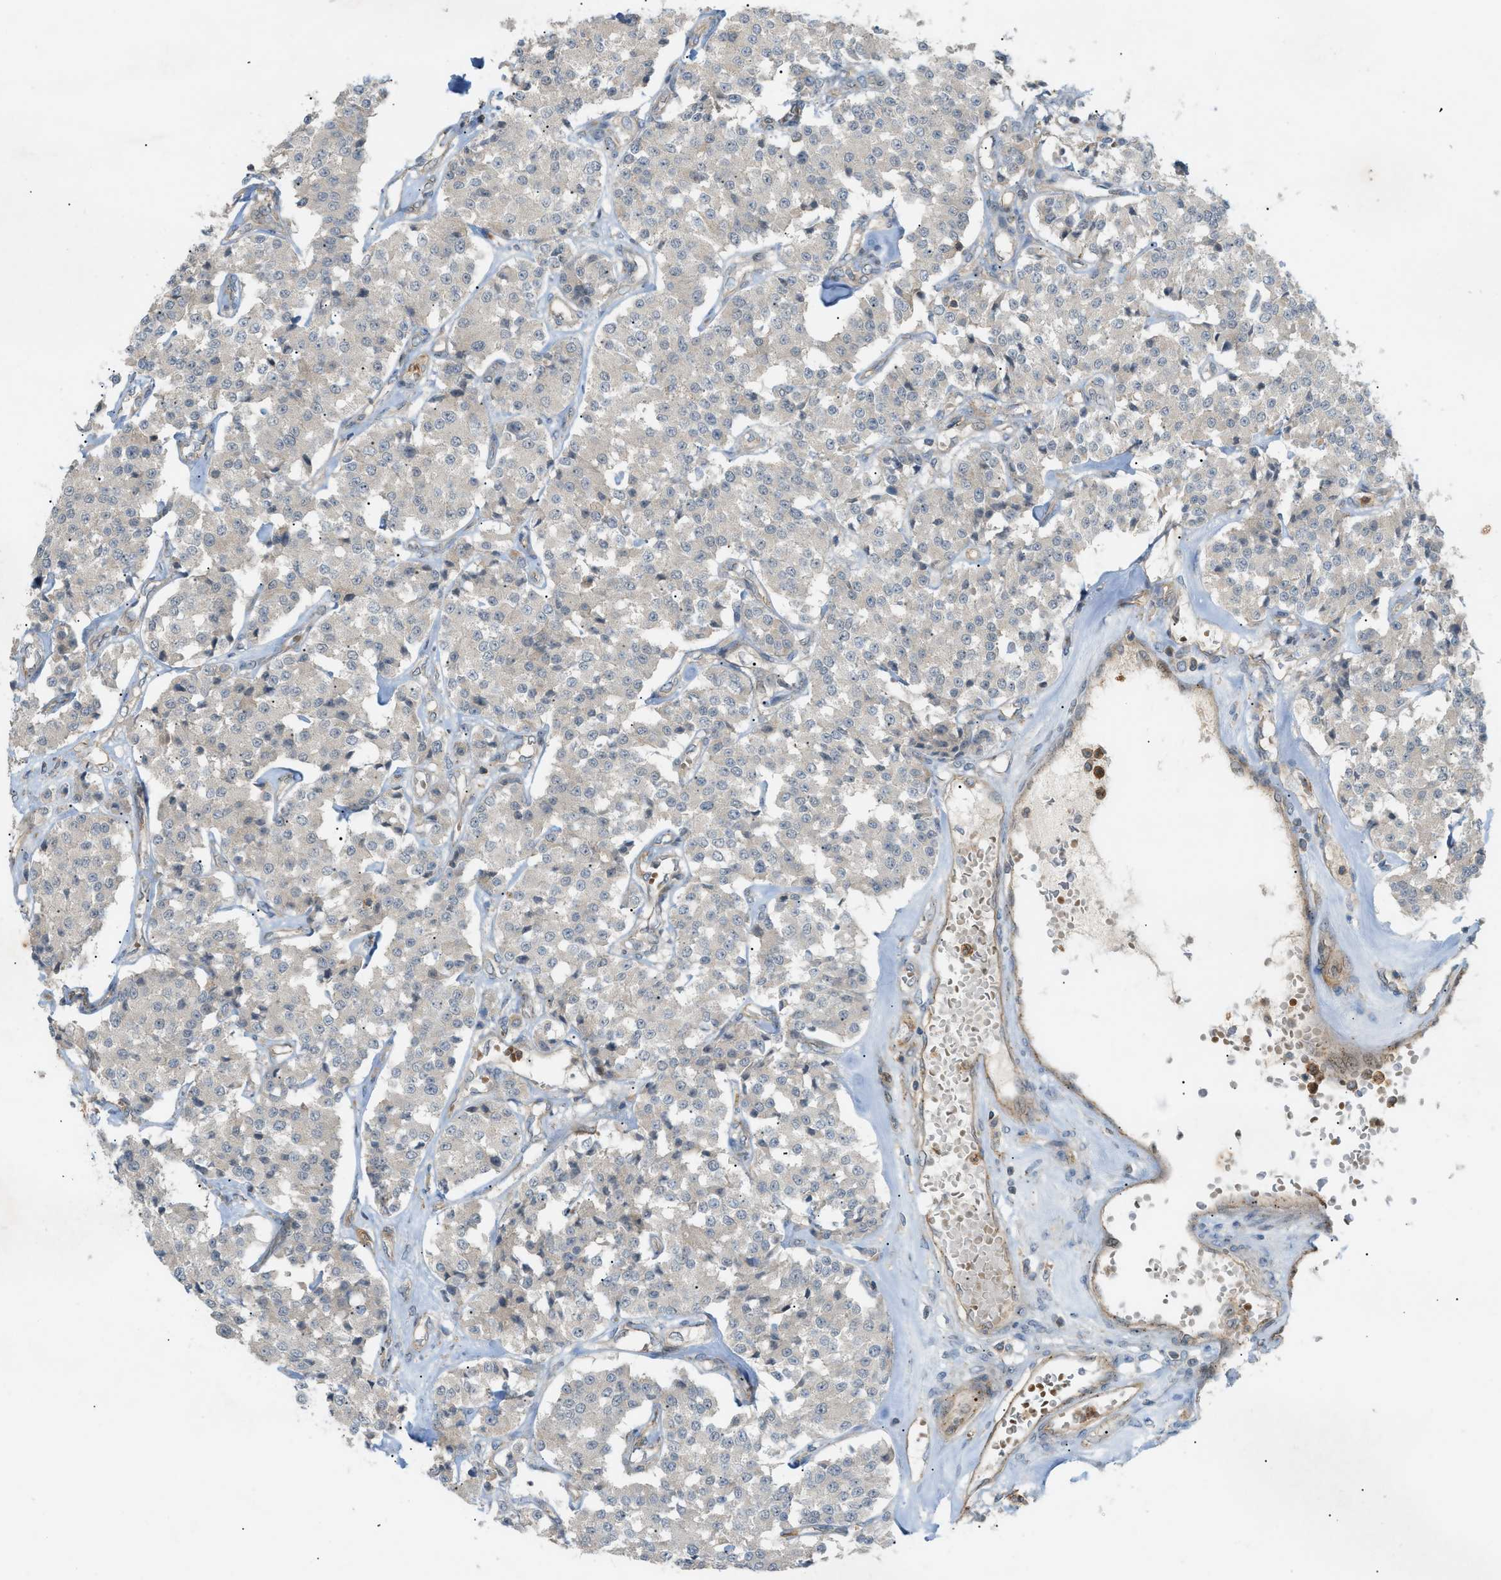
{"staining": {"intensity": "negative", "quantity": "none", "location": "none"}, "tissue": "carcinoid", "cell_type": "Tumor cells", "image_type": "cancer", "snomed": [{"axis": "morphology", "description": "Carcinoid, malignant, NOS"}, {"axis": "topography", "description": "Pancreas"}], "caption": "Immunohistochemistry photomicrograph of carcinoid (malignant) stained for a protein (brown), which exhibits no staining in tumor cells.", "gene": "GRK6", "patient": {"sex": "male", "age": 41}}